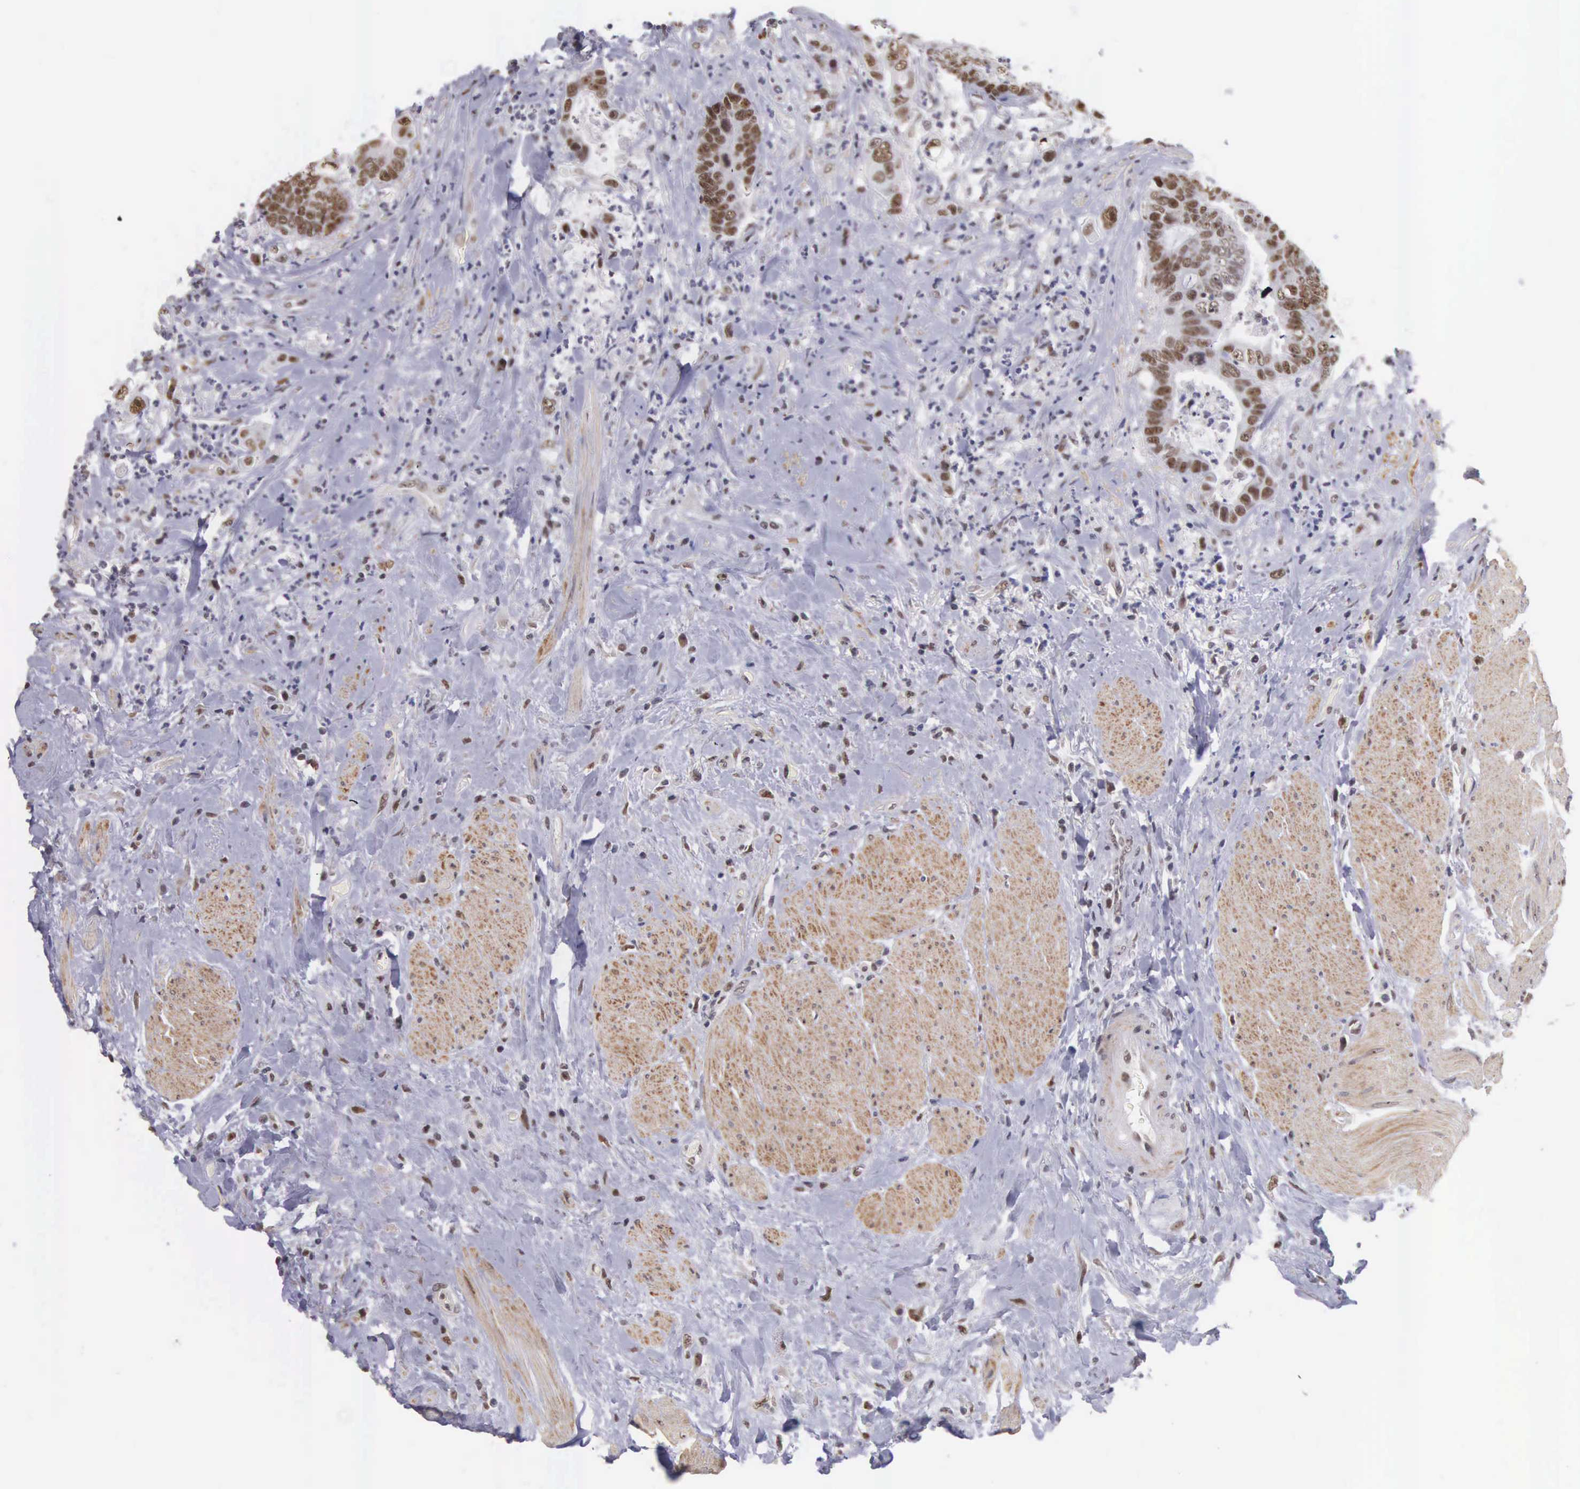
{"staining": {"intensity": "weak", "quantity": ">75%", "location": "nuclear"}, "tissue": "colorectal cancer", "cell_type": "Tumor cells", "image_type": "cancer", "snomed": [{"axis": "morphology", "description": "Adenocarcinoma, NOS"}, {"axis": "topography", "description": "Rectum"}], "caption": "Adenocarcinoma (colorectal) stained with a brown dye reveals weak nuclear positive expression in approximately >75% of tumor cells.", "gene": "ZNF275", "patient": {"sex": "female", "age": 65}}